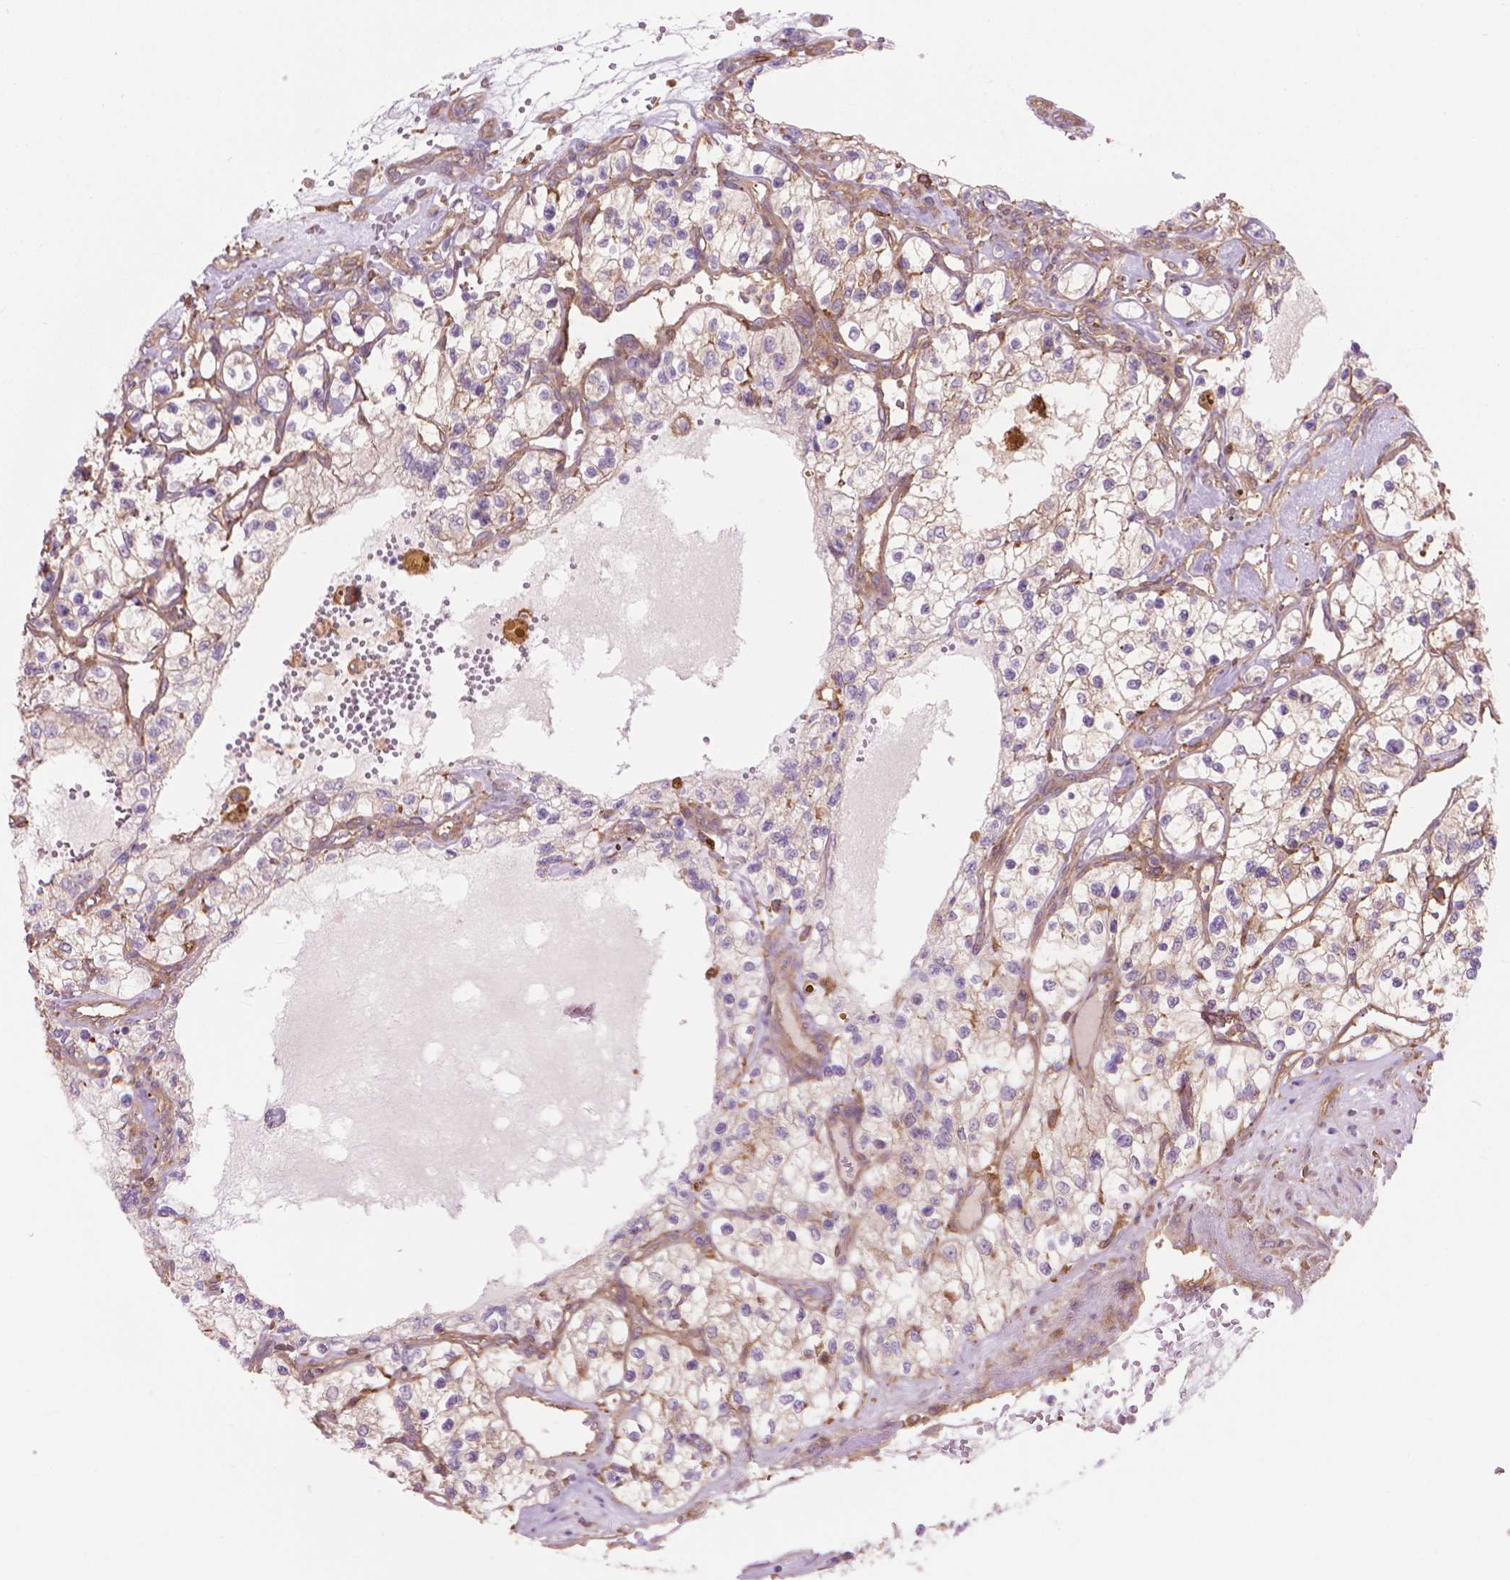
{"staining": {"intensity": "negative", "quantity": "none", "location": "none"}, "tissue": "renal cancer", "cell_type": "Tumor cells", "image_type": "cancer", "snomed": [{"axis": "morphology", "description": "Adenocarcinoma, NOS"}, {"axis": "topography", "description": "Kidney"}], "caption": "This micrograph is of renal cancer stained with immunohistochemistry to label a protein in brown with the nuclei are counter-stained blue. There is no positivity in tumor cells. Brightfield microscopy of immunohistochemistry stained with DAB (brown) and hematoxylin (blue), captured at high magnification.", "gene": "CORO1B", "patient": {"sex": "female", "age": 69}}